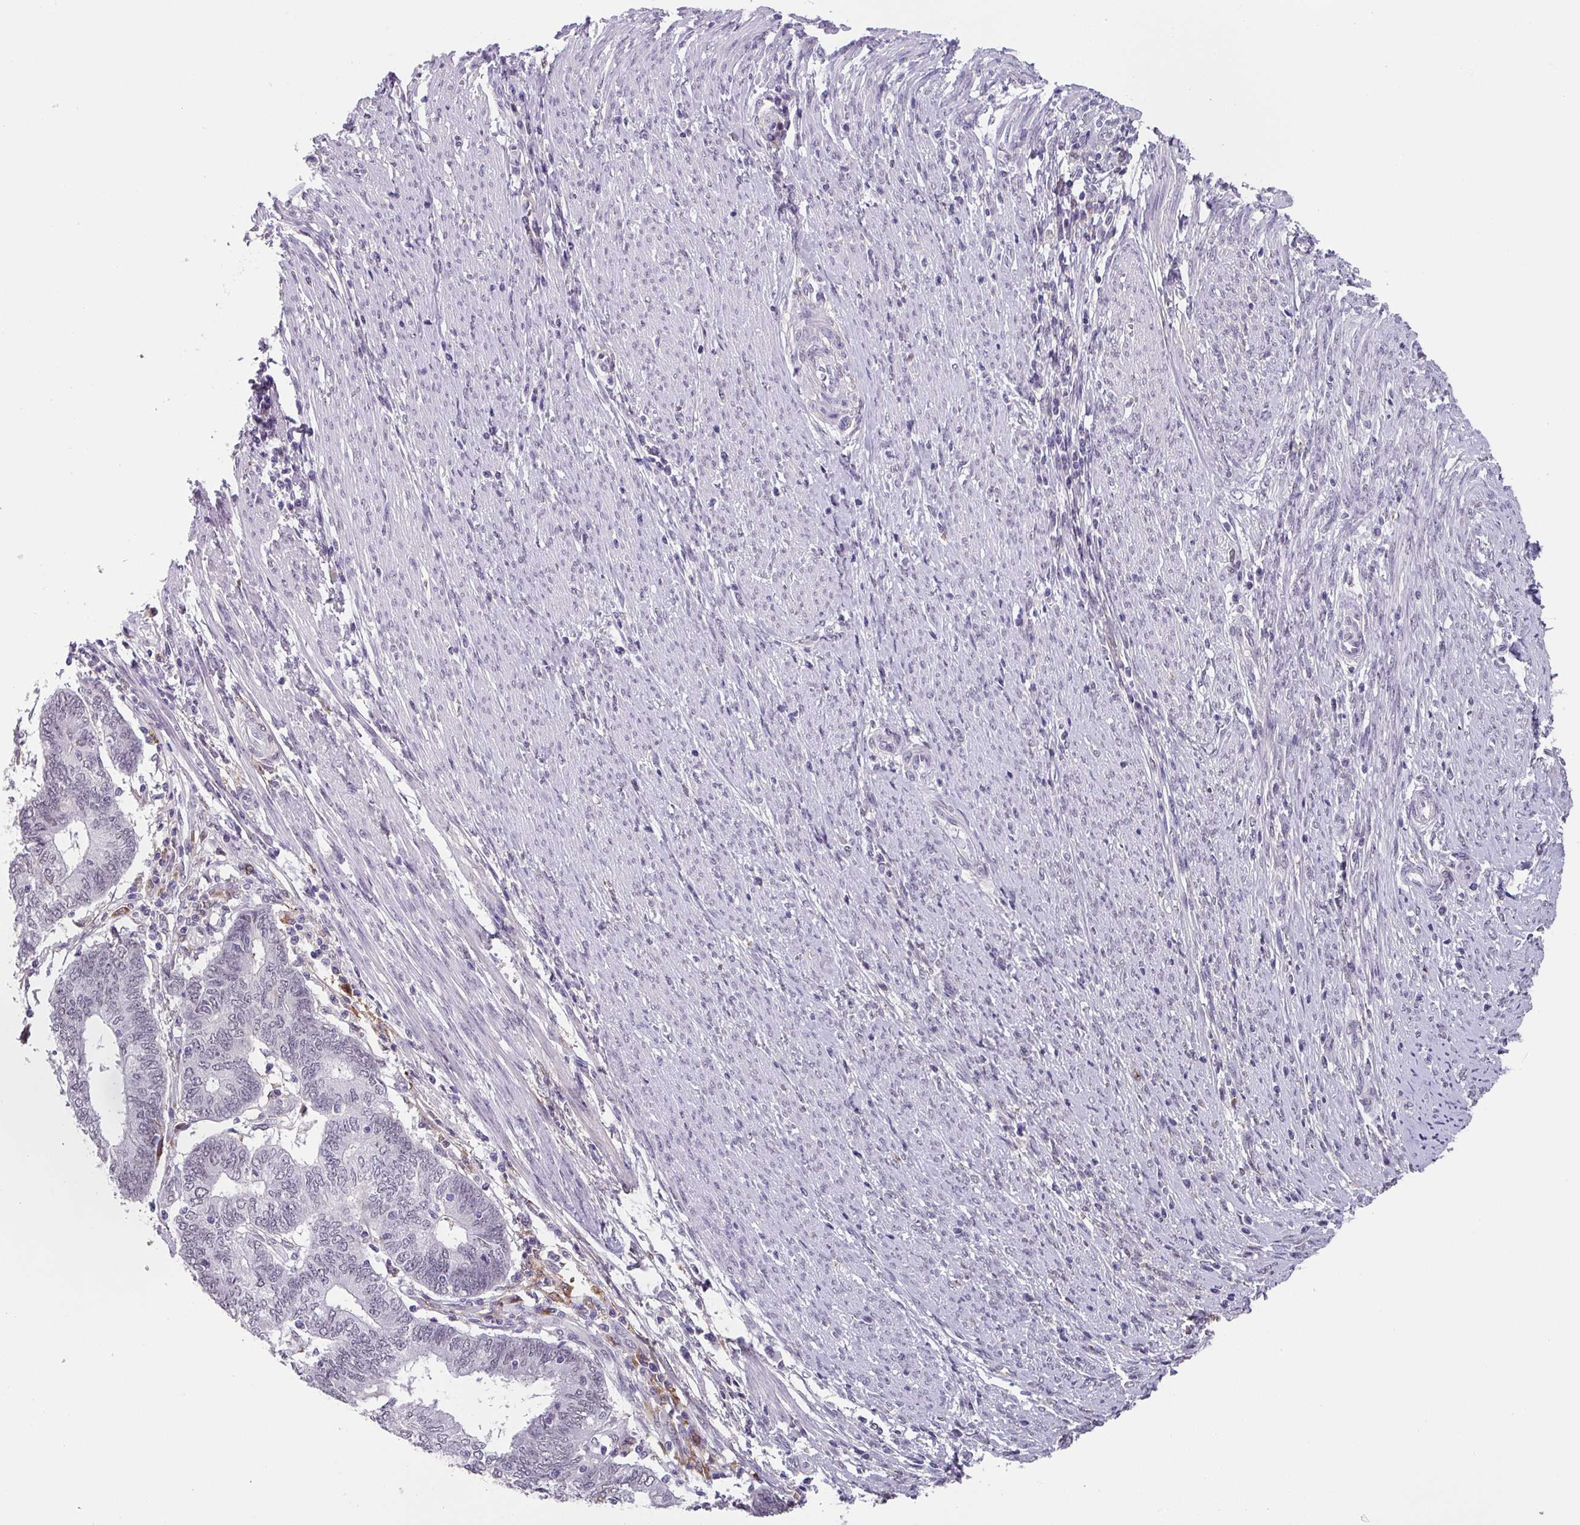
{"staining": {"intensity": "negative", "quantity": "none", "location": "none"}, "tissue": "endometrial cancer", "cell_type": "Tumor cells", "image_type": "cancer", "snomed": [{"axis": "morphology", "description": "Adenocarcinoma, NOS"}, {"axis": "topography", "description": "Uterus"}, {"axis": "topography", "description": "Endometrium"}], "caption": "Immunohistochemistry (IHC) of endometrial cancer reveals no positivity in tumor cells.", "gene": "C1QB", "patient": {"sex": "female", "age": 70}}